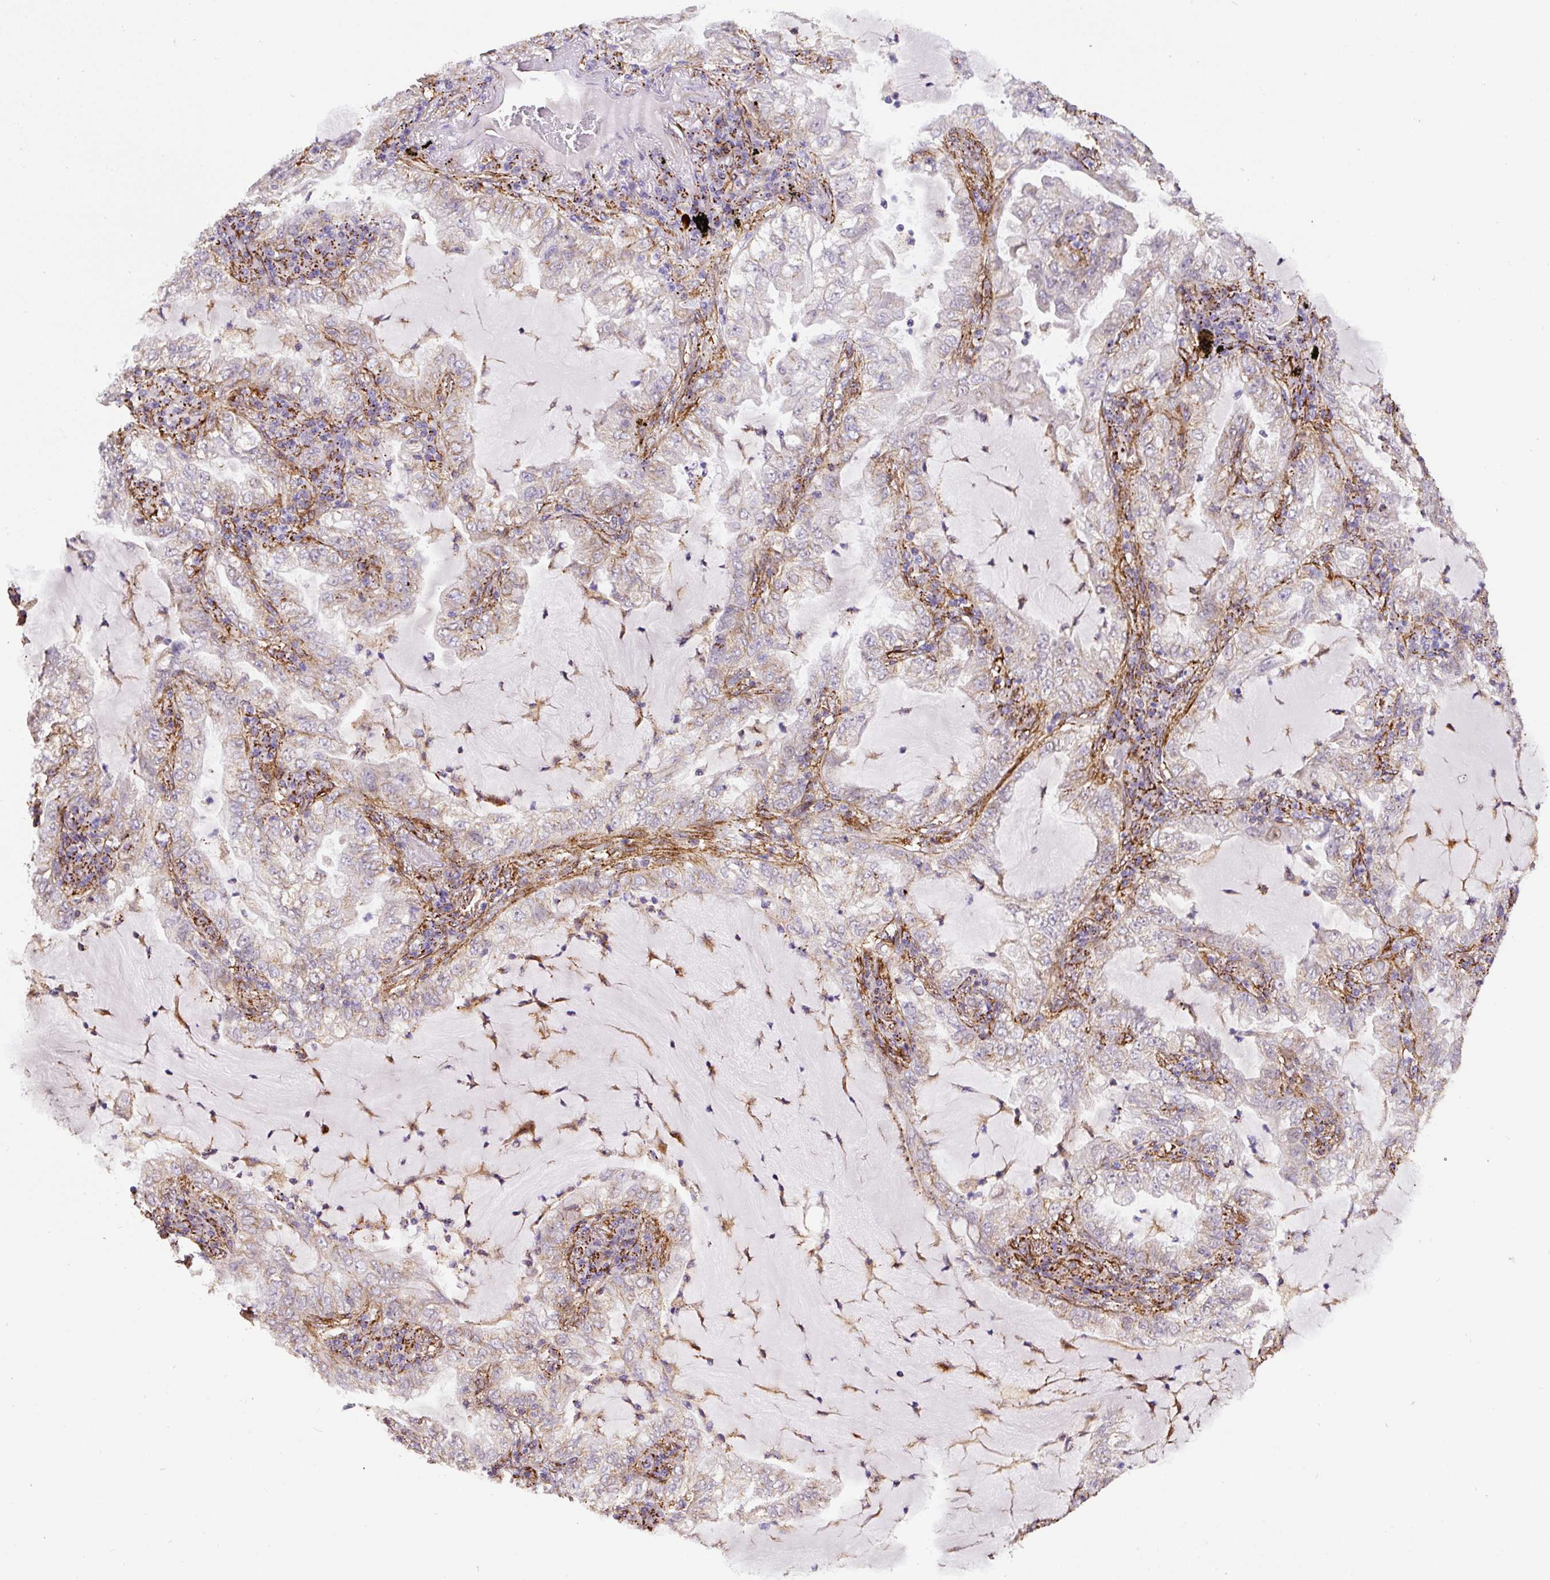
{"staining": {"intensity": "negative", "quantity": "none", "location": "none"}, "tissue": "lung cancer", "cell_type": "Tumor cells", "image_type": "cancer", "snomed": [{"axis": "morphology", "description": "Adenocarcinoma, NOS"}, {"axis": "topography", "description": "Lung"}], "caption": "An IHC histopathology image of lung cancer (adenocarcinoma) is shown. There is no staining in tumor cells of lung cancer (adenocarcinoma).", "gene": "RNF170", "patient": {"sex": "female", "age": 73}}